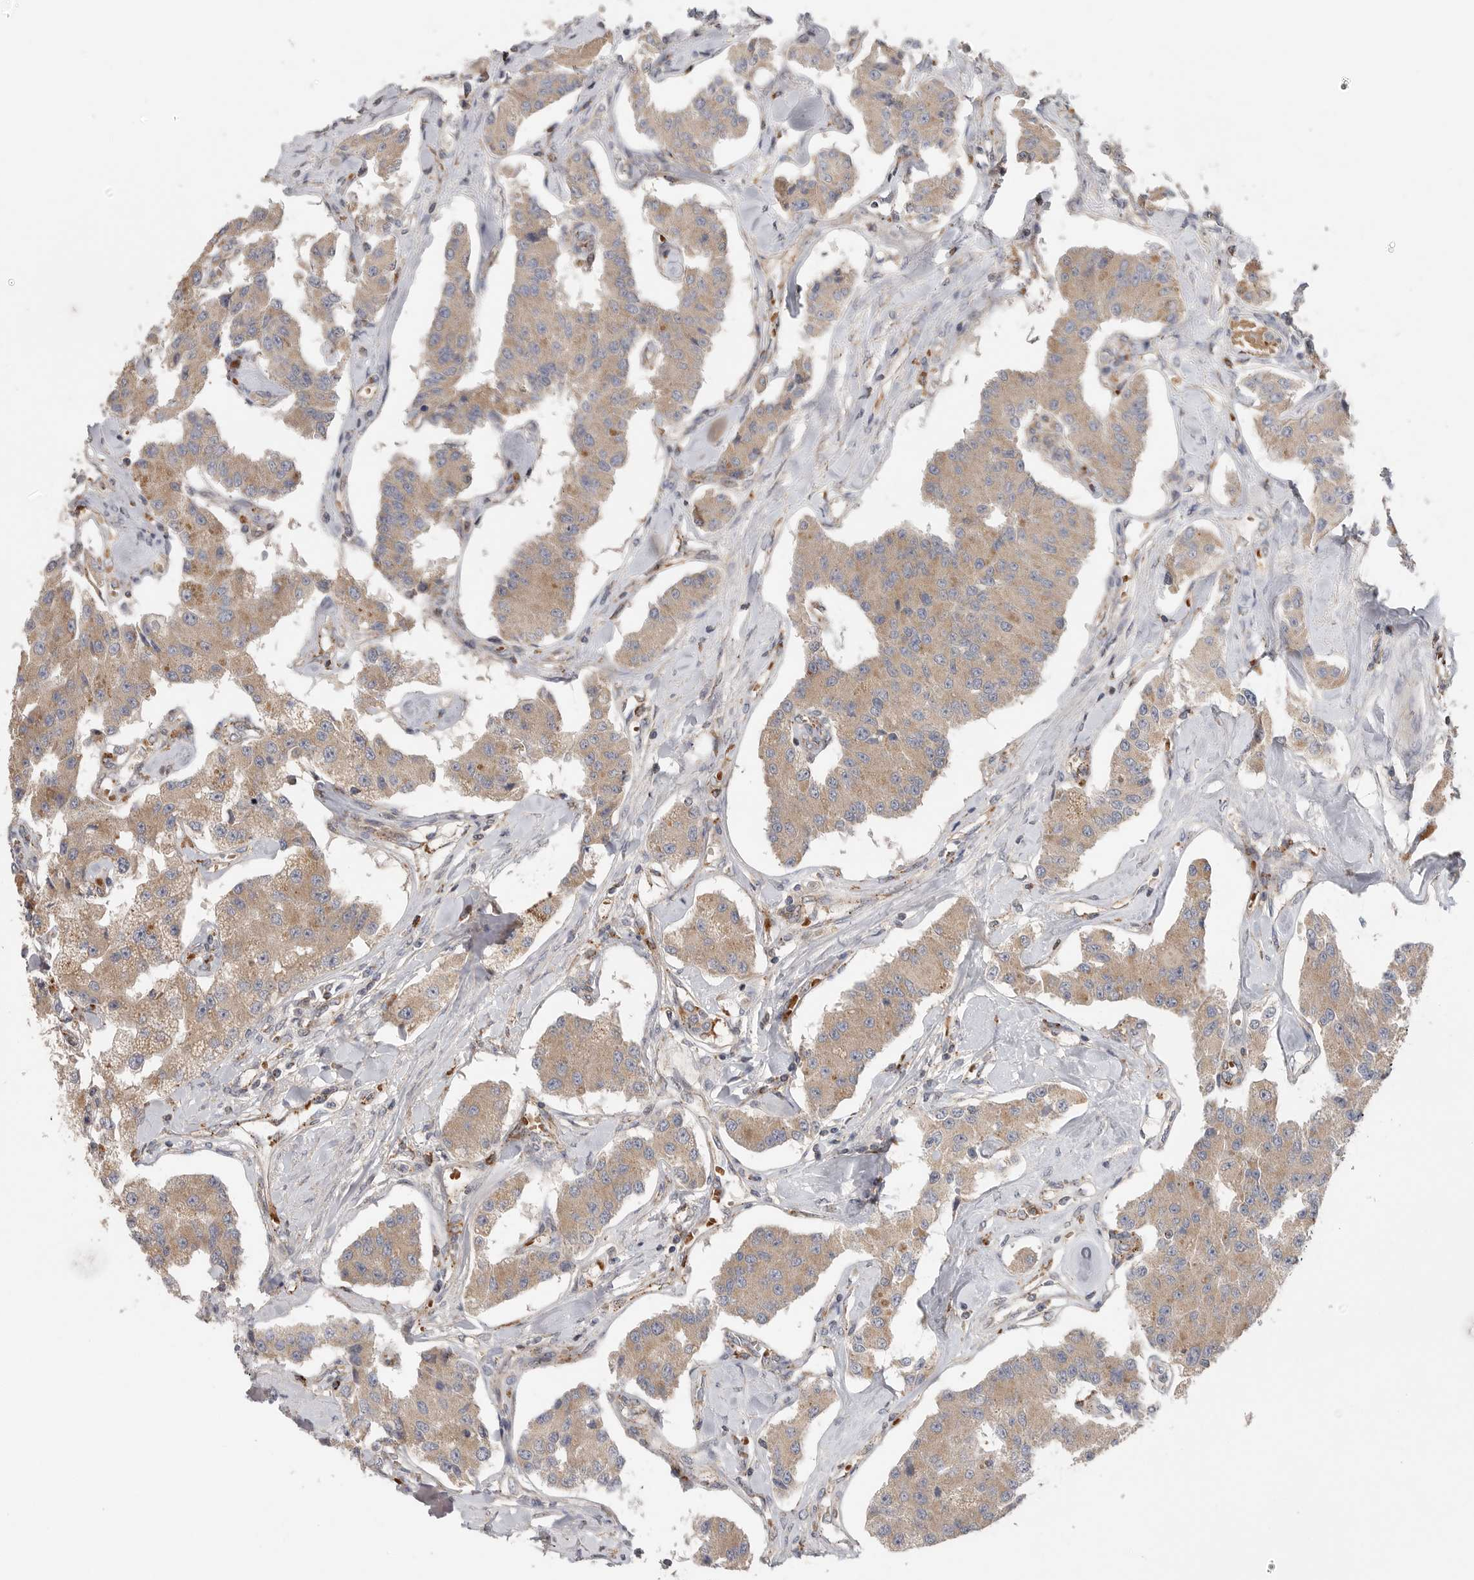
{"staining": {"intensity": "weak", "quantity": ">75%", "location": "cytoplasmic/membranous"}, "tissue": "carcinoid", "cell_type": "Tumor cells", "image_type": "cancer", "snomed": [{"axis": "morphology", "description": "Carcinoid, malignant, NOS"}, {"axis": "topography", "description": "Pancreas"}], "caption": "The image demonstrates a brown stain indicating the presence of a protein in the cytoplasmic/membranous of tumor cells in carcinoid.", "gene": "GALNS", "patient": {"sex": "male", "age": 41}}